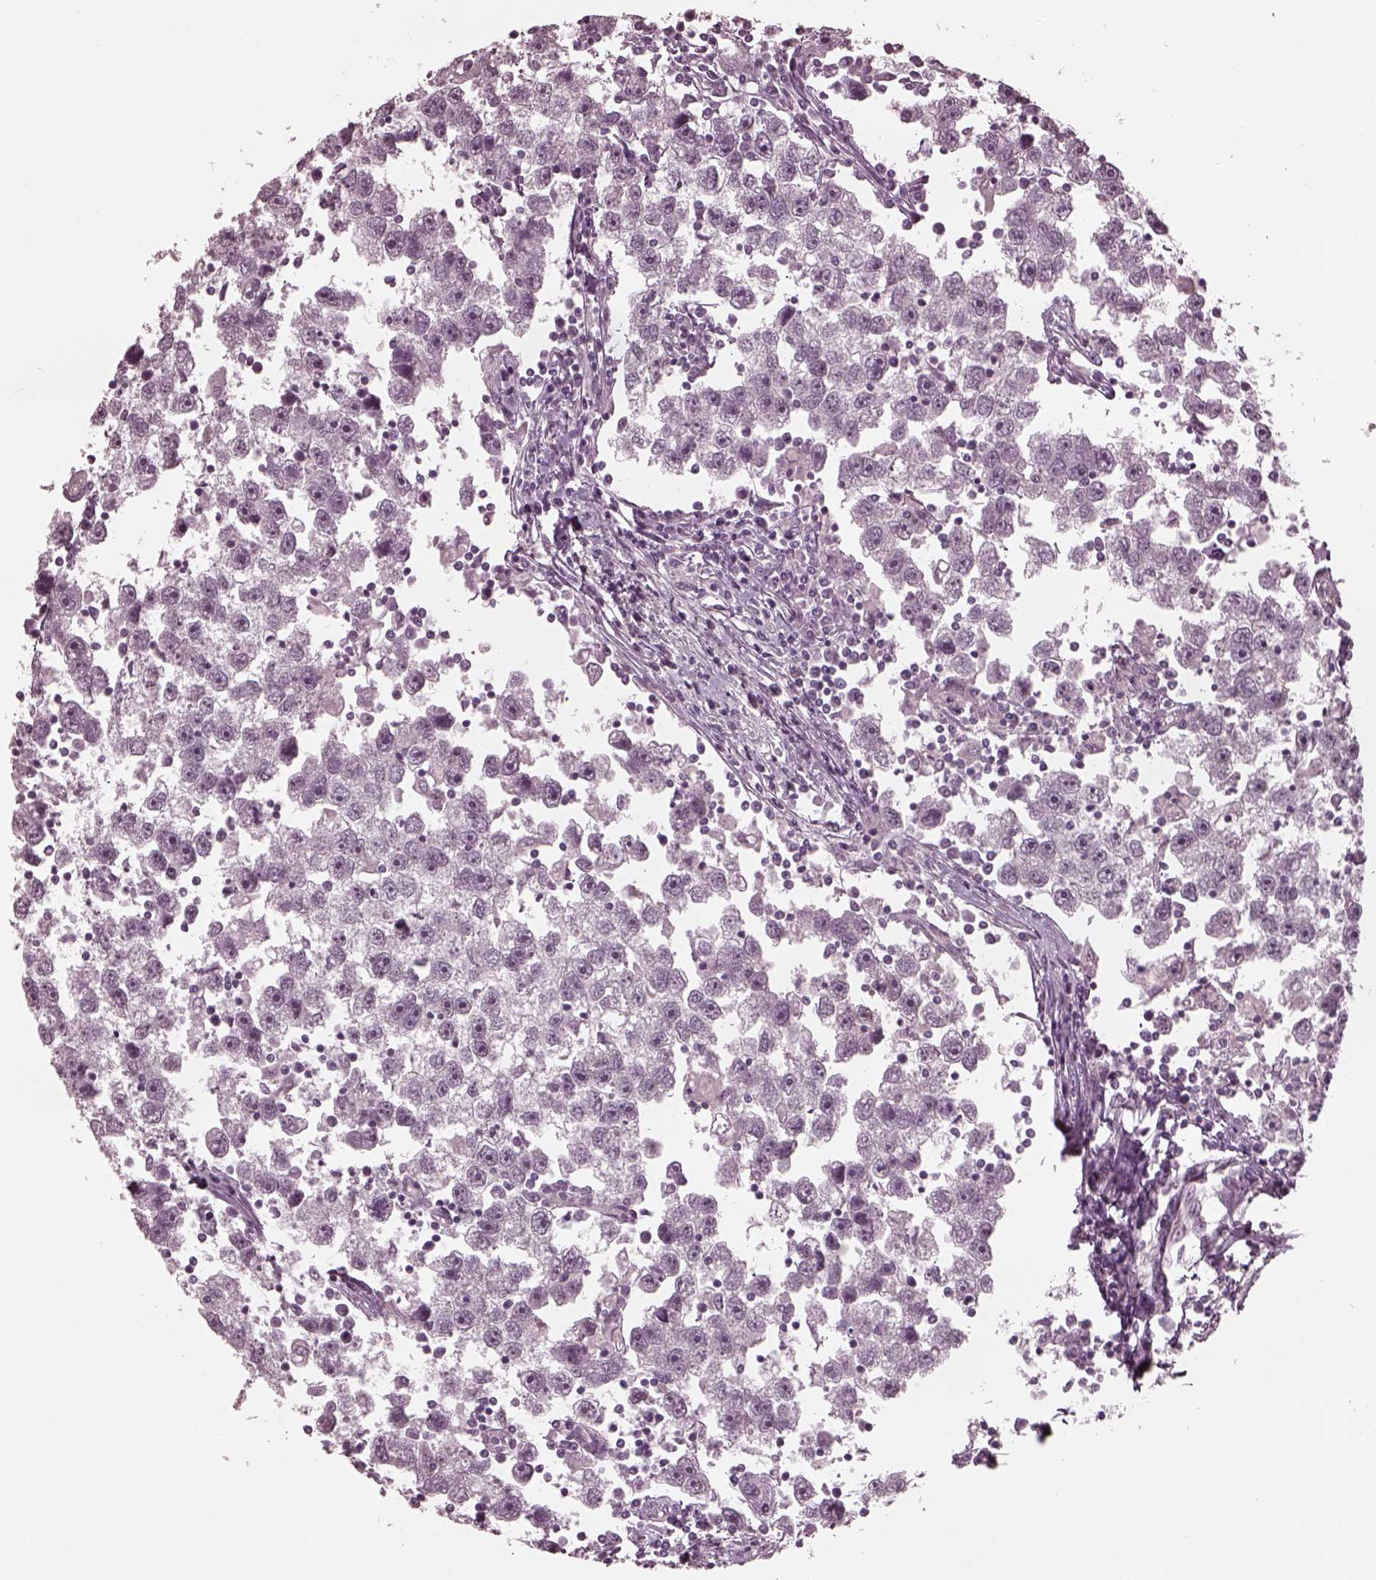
{"staining": {"intensity": "negative", "quantity": "none", "location": "none"}, "tissue": "testis cancer", "cell_type": "Tumor cells", "image_type": "cancer", "snomed": [{"axis": "morphology", "description": "Seminoma, NOS"}, {"axis": "topography", "description": "Testis"}], "caption": "Tumor cells are negative for protein expression in human testis seminoma.", "gene": "YY2", "patient": {"sex": "male", "age": 30}}